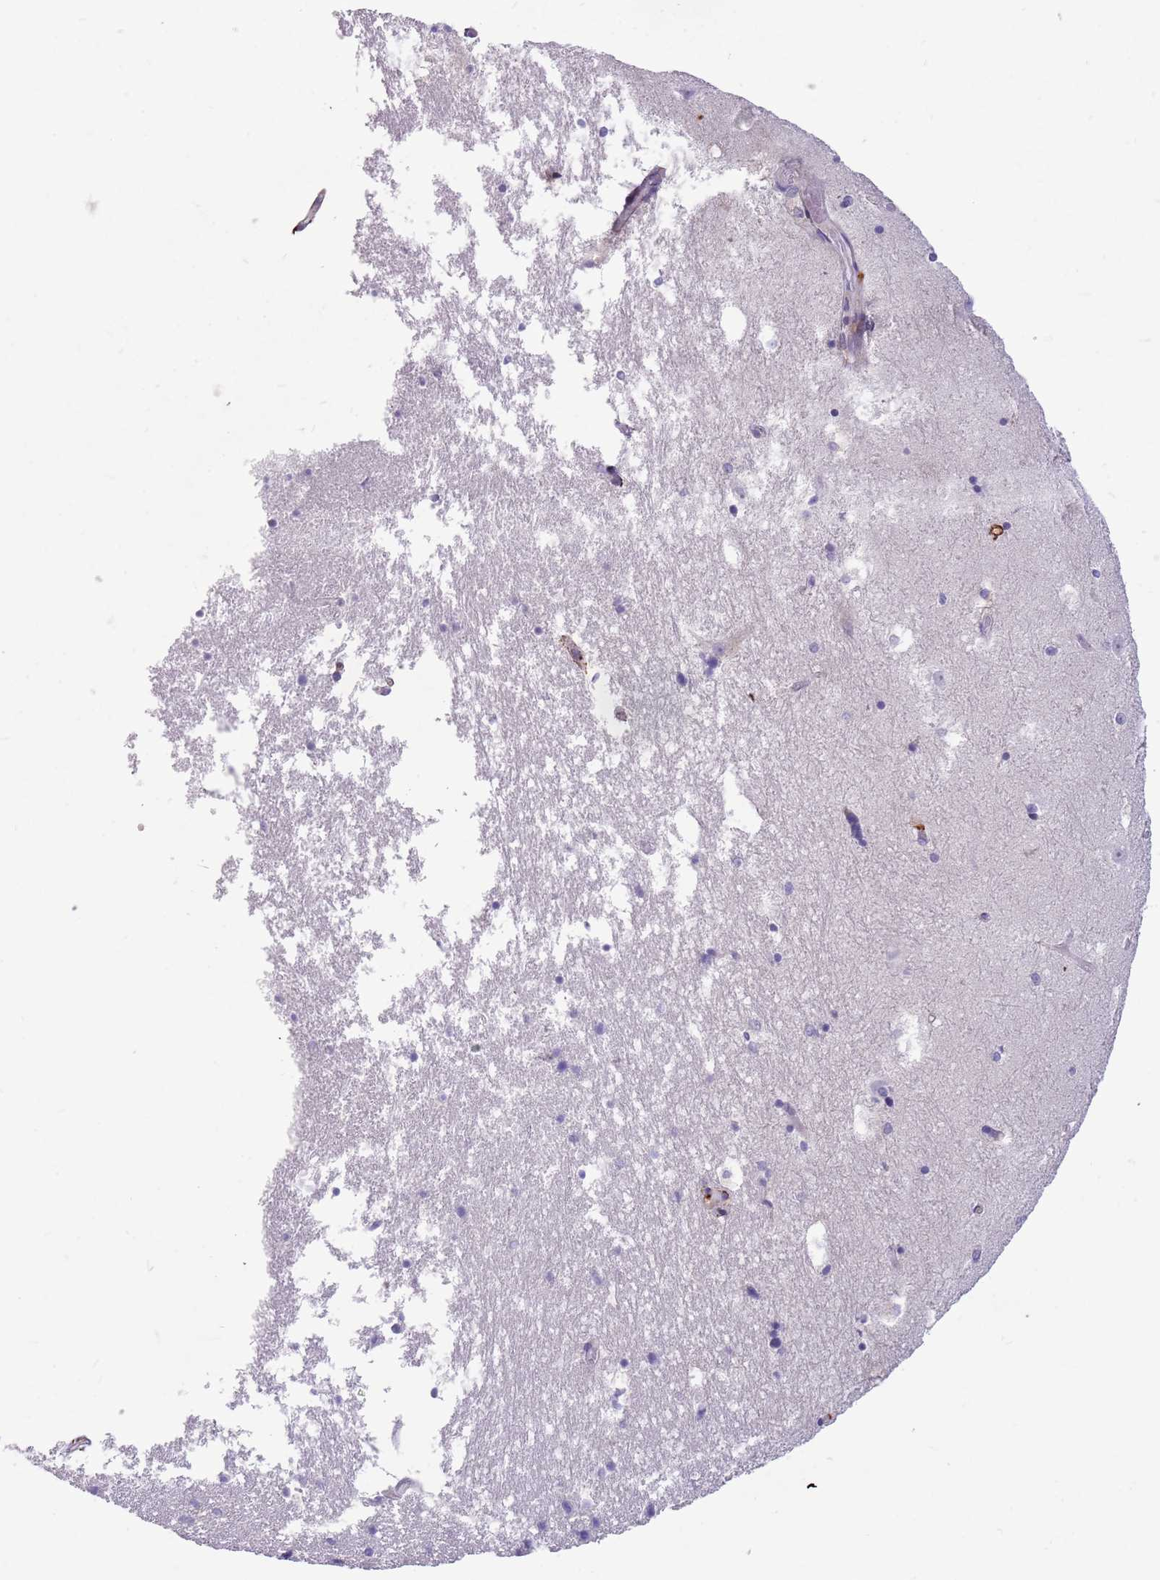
{"staining": {"intensity": "negative", "quantity": "none", "location": "none"}, "tissue": "hippocampus", "cell_type": "Glial cells", "image_type": "normal", "snomed": [{"axis": "morphology", "description": "Normal tissue, NOS"}, {"axis": "topography", "description": "Hippocampus"}], "caption": "There is no significant expression in glial cells of hippocampus. (Stains: DAB (3,3'-diaminobenzidine) immunohistochemistry with hematoxylin counter stain, Microscopy: brightfield microscopy at high magnification).", "gene": "LEPROTL1", "patient": {"sex": "female", "age": 52}}